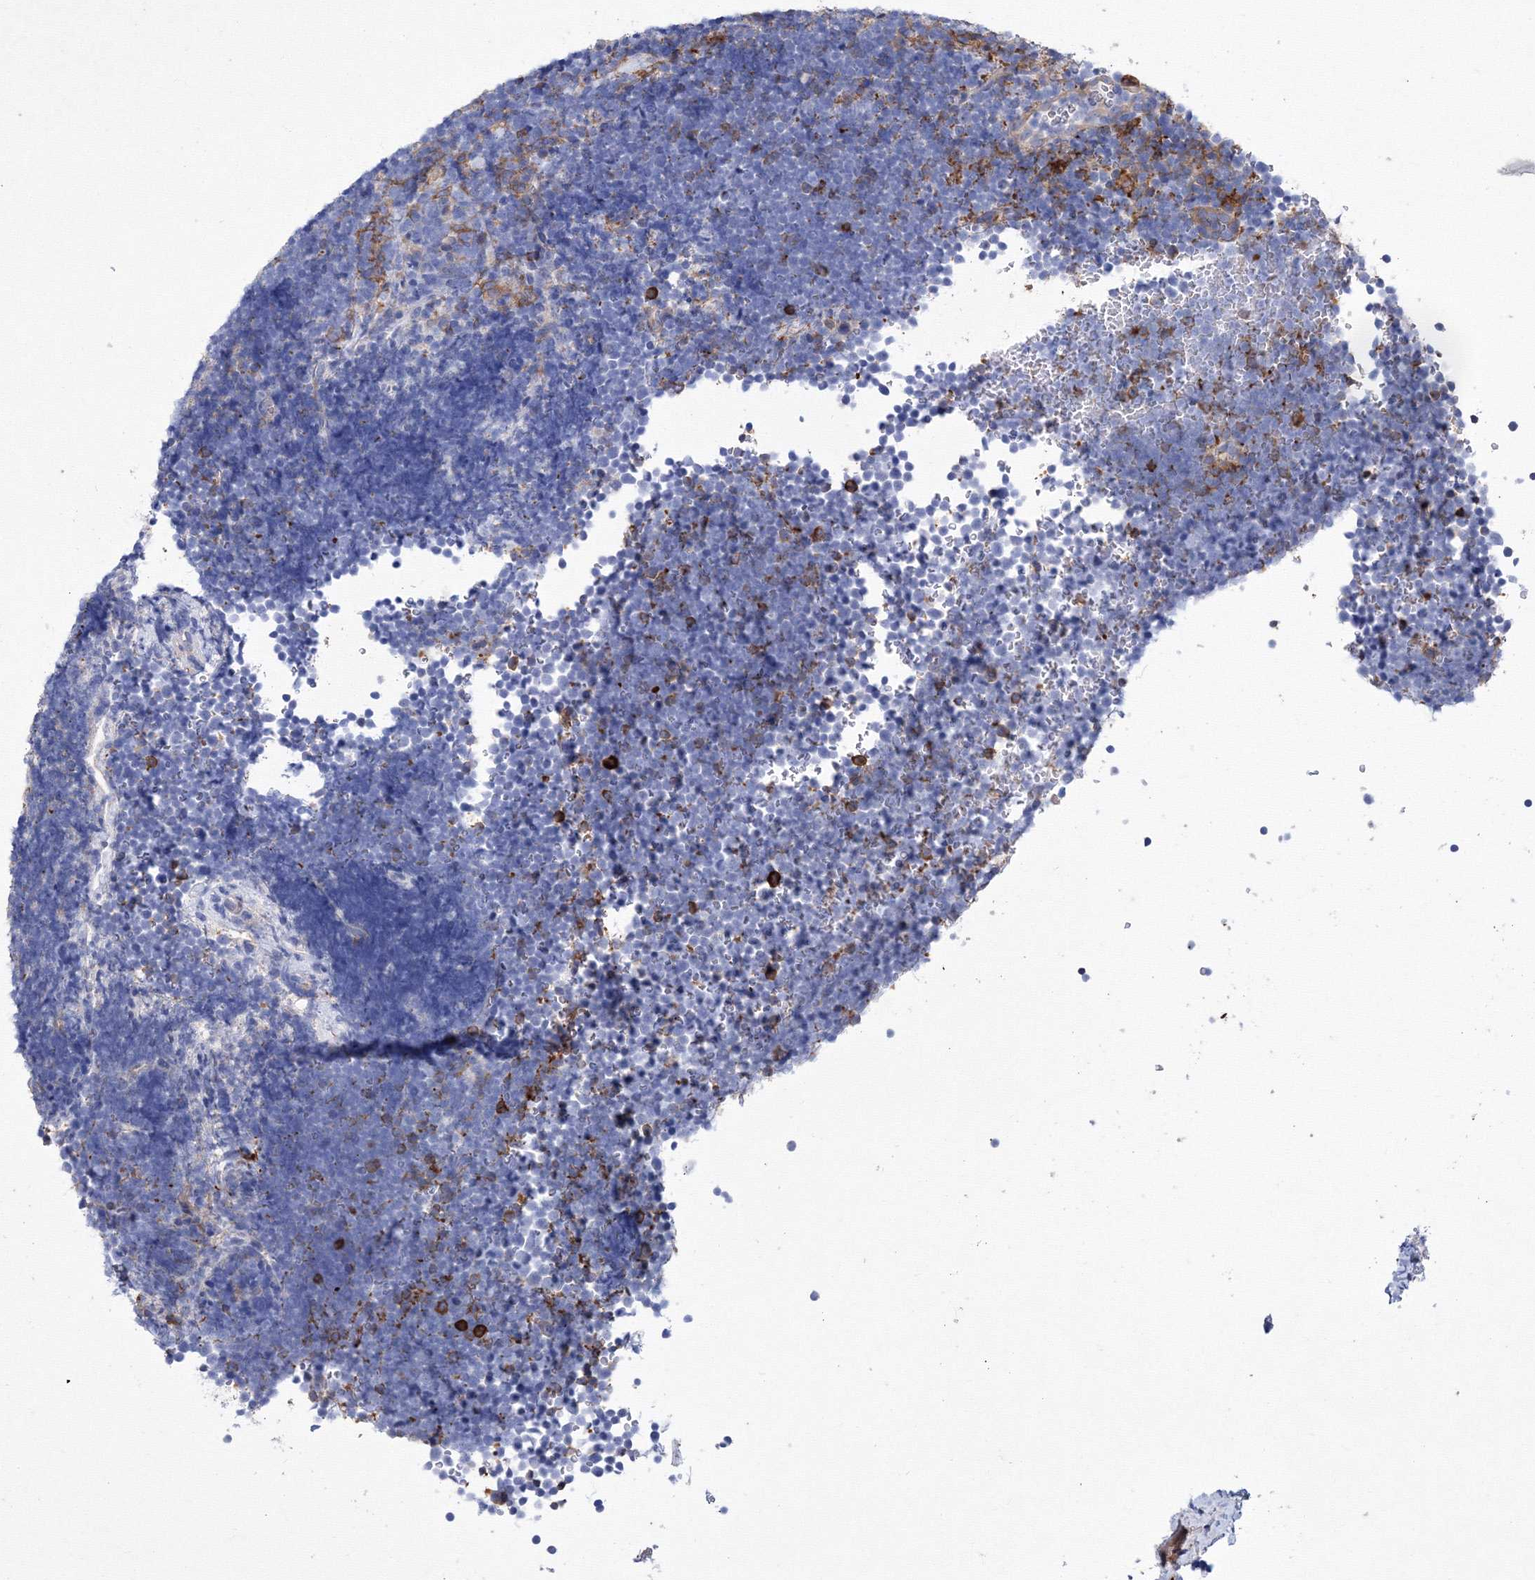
{"staining": {"intensity": "moderate", "quantity": "<25%", "location": "cytoplasmic/membranous"}, "tissue": "lymphoma", "cell_type": "Tumor cells", "image_type": "cancer", "snomed": [{"axis": "morphology", "description": "Malignant lymphoma, non-Hodgkin's type, High grade"}, {"axis": "topography", "description": "Lymph node"}], "caption": "A histopathology image showing moderate cytoplasmic/membranous positivity in approximately <25% of tumor cells in high-grade malignant lymphoma, non-Hodgkin's type, as visualized by brown immunohistochemical staining.", "gene": "SNX18", "patient": {"sex": "male", "age": 13}}